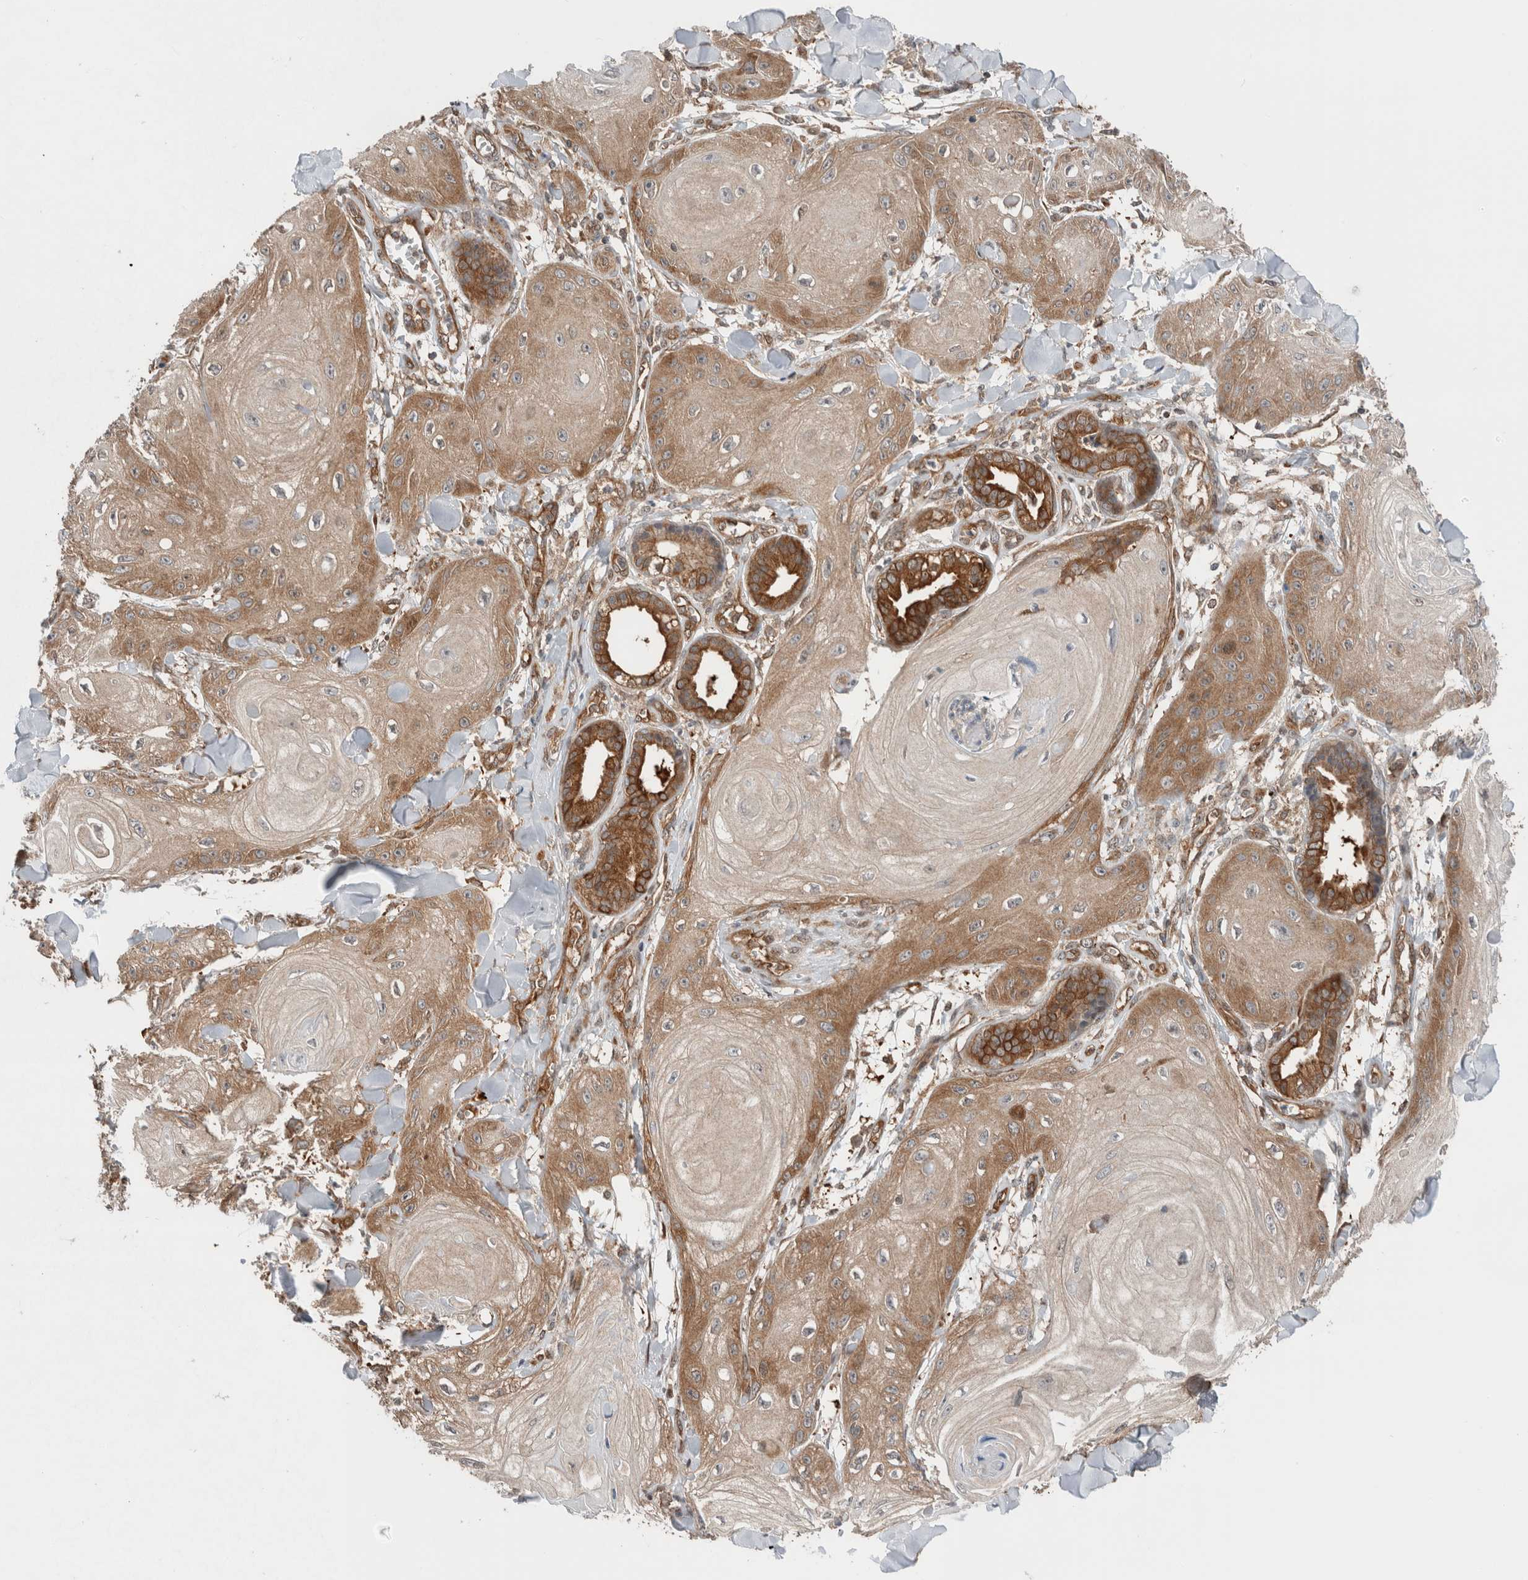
{"staining": {"intensity": "moderate", "quantity": ">75%", "location": "cytoplasmic/membranous"}, "tissue": "skin cancer", "cell_type": "Tumor cells", "image_type": "cancer", "snomed": [{"axis": "morphology", "description": "Squamous cell carcinoma, NOS"}, {"axis": "topography", "description": "Skin"}], "caption": "A brown stain labels moderate cytoplasmic/membranous positivity of a protein in skin cancer tumor cells. (Brightfield microscopy of DAB IHC at high magnification).", "gene": "XPNPEP1", "patient": {"sex": "male", "age": 74}}